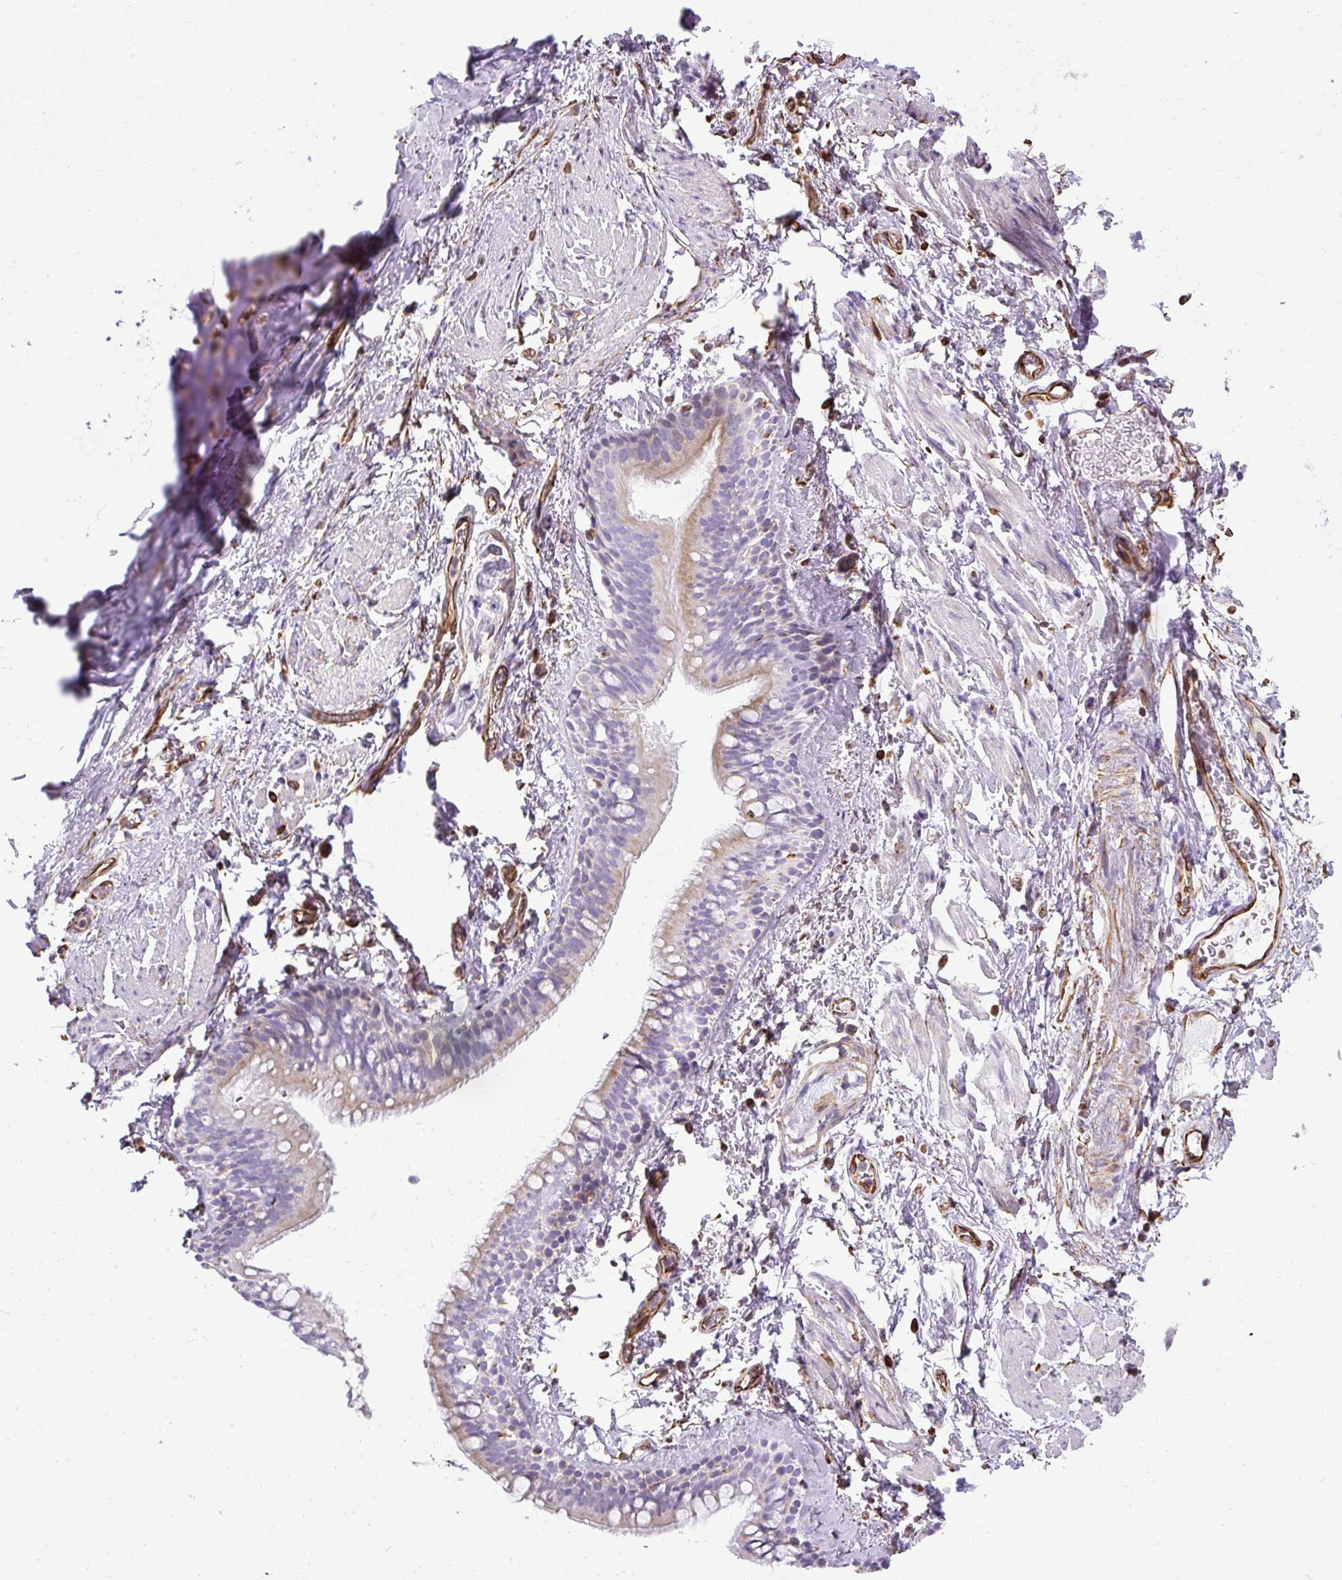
{"staining": {"intensity": "moderate", "quantity": ">75%", "location": "cytoplasmic/membranous"}, "tissue": "soft tissue", "cell_type": "Chondrocytes", "image_type": "normal", "snomed": [{"axis": "morphology", "description": "Normal tissue, NOS"}, {"axis": "morphology", "description": "Squamous cell carcinoma, NOS"}, {"axis": "topography", "description": "Bronchus"}, {"axis": "topography", "description": "Lung"}], "caption": "Immunohistochemistry histopathology image of benign soft tissue stained for a protein (brown), which exhibits medium levels of moderate cytoplasmic/membranous expression in about >75% of chondrocytes.", "gene": "PLS1", "patient": {"sex": "female", "age": 70}}